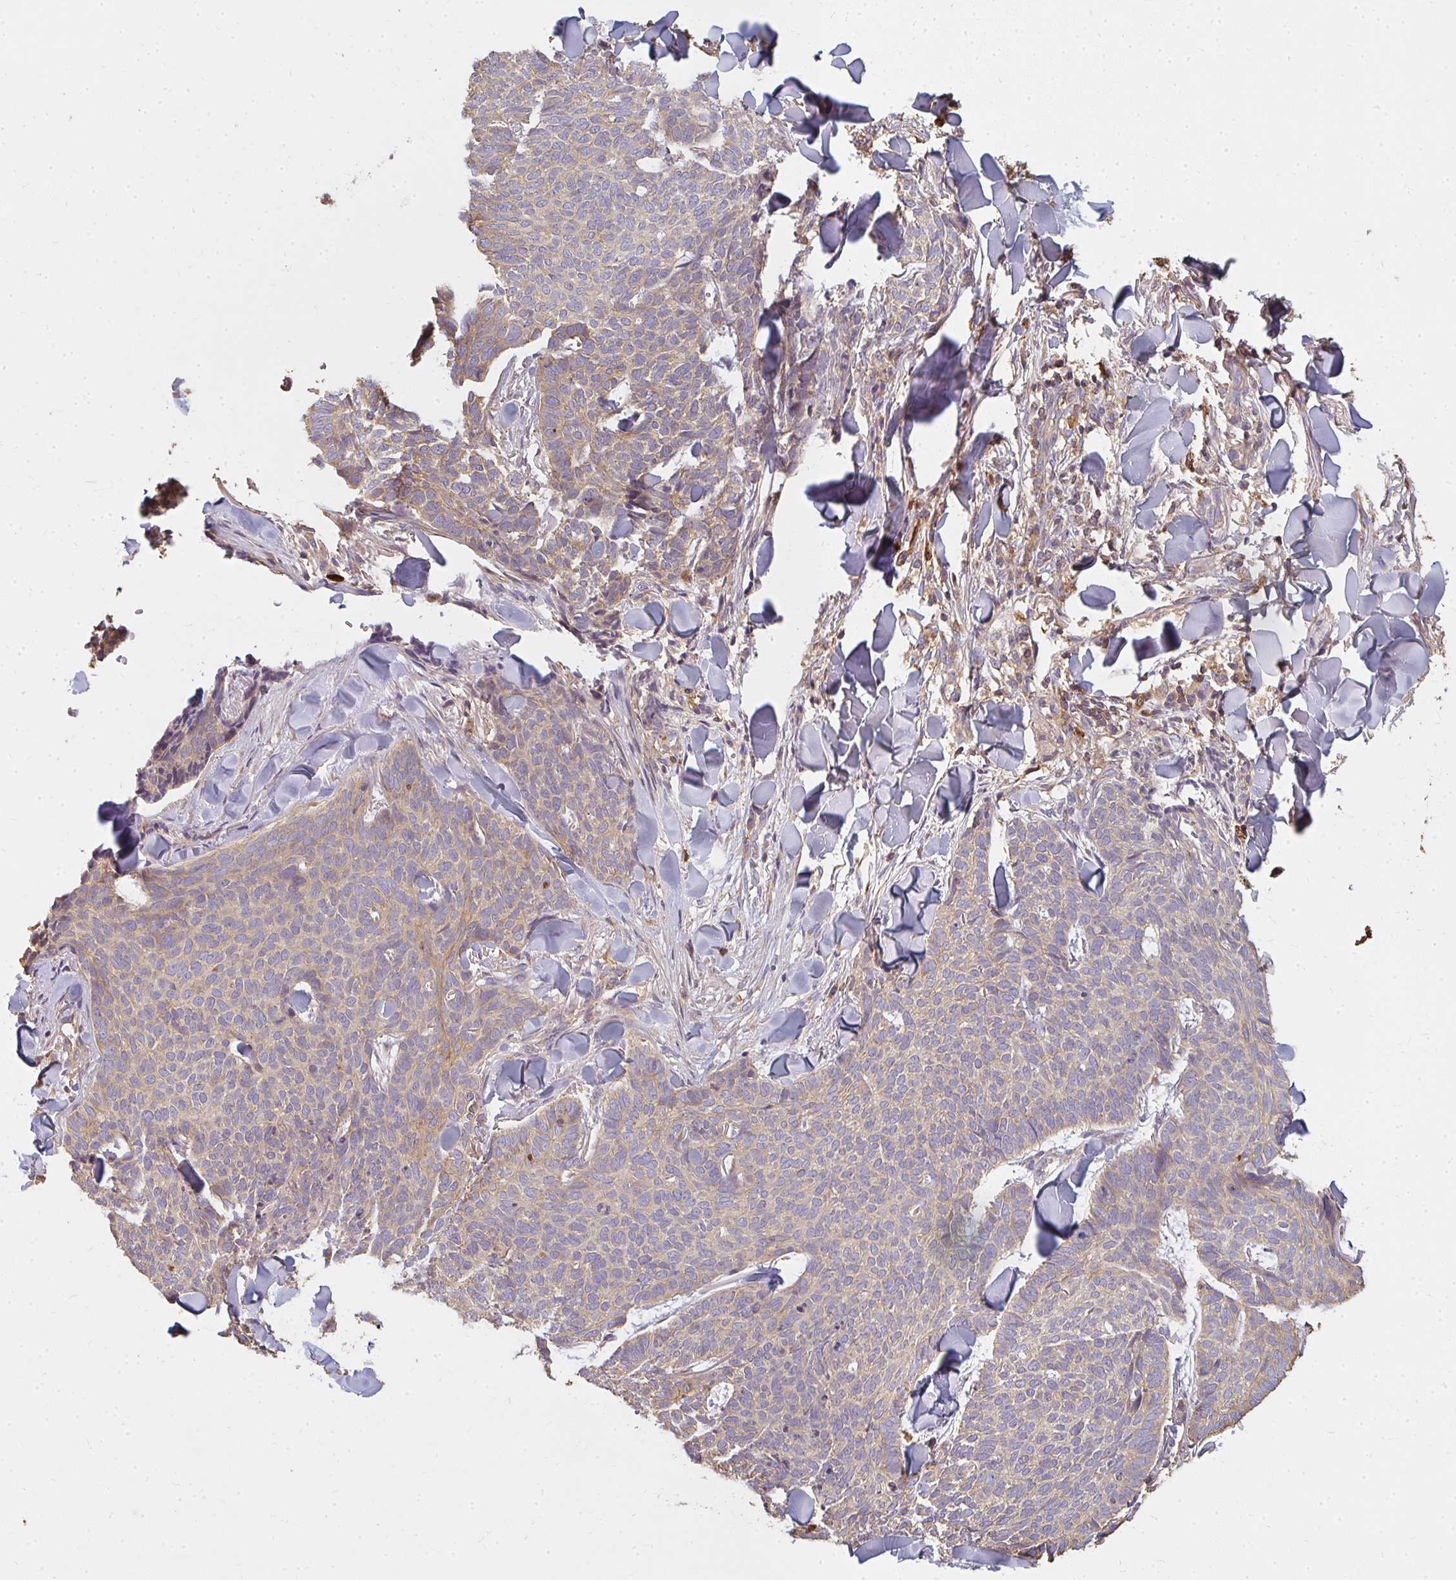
{"staining": {"intensity": "weak", "quantity": "25%-75%", "location": "cytoplasmic/membranous"}, "tissue": "skin cancer", "cell_type": "Tumor cells", "image_type": "cancer", "snomed": [{"axis": "morphology", "description": "Normal tissue, NOS"}, {"axis": "morphology", "description": "Basal cell carcinoma"}, {"axis": "topography", "description": "Skin"}], "caption": "Skin cancer (basal cell carcinoma) was stained to show a protein in brown. There is low levels of weak cytoplasmic/membranous expression in approximately 25%-75% of tumor cells.", "gene": "CNTRL", "patient": {"sex": "male", "age": 50}}